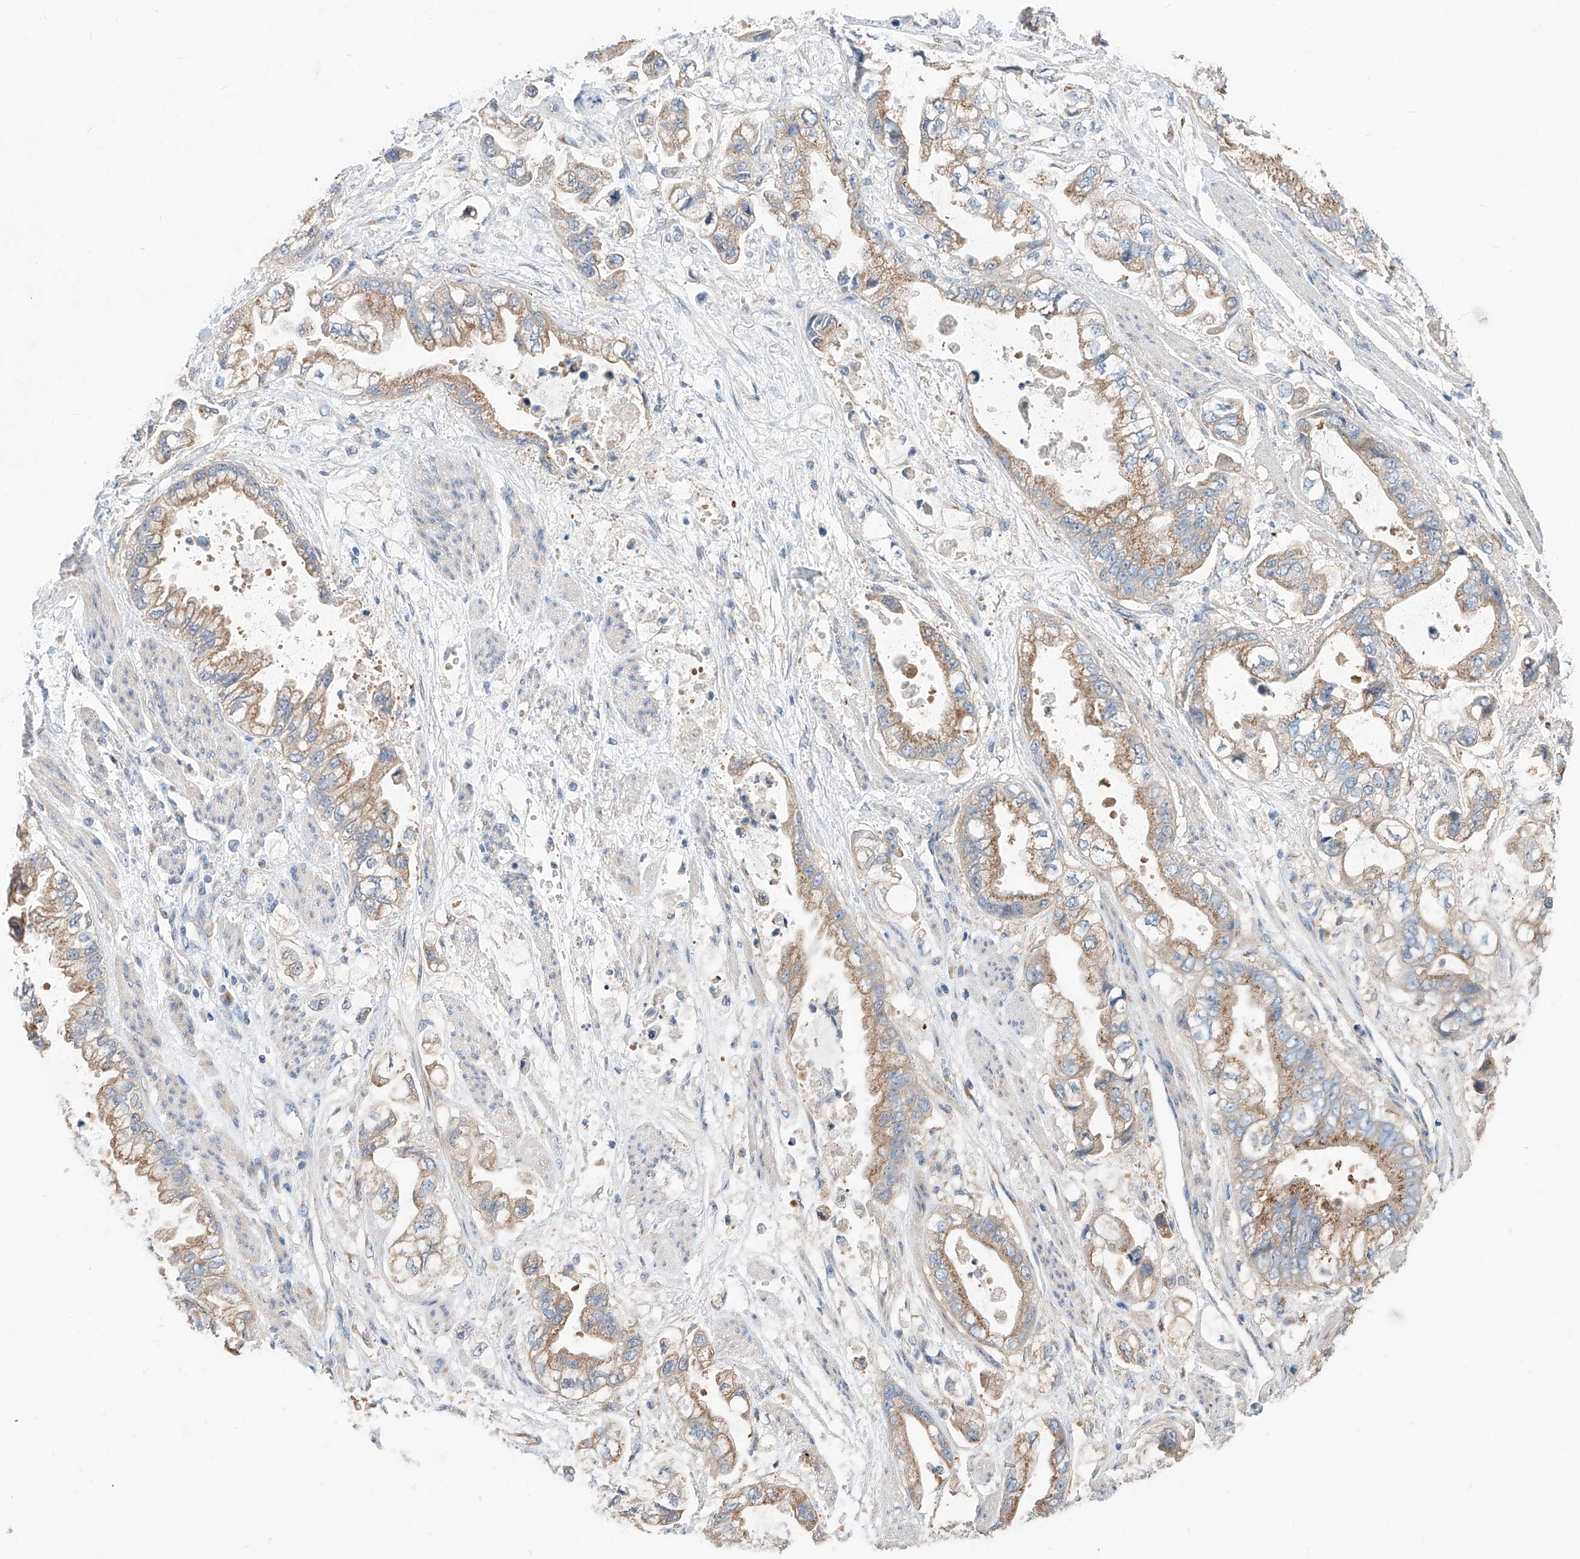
{"staining": {"intensity": "weak", "quantity": ">75%", "location": "cytoplasmic/membranous"}, "tissue": "stomach cancer", "cell_type": "Tumor cells", "image_type": "cancer", "snomed": [{"axis": "morphology", "description": "Adenocarcinoma, NOS"}, {"axis": "topography", "description": "Stomach"}], "caption": "Adenocarcinoma (stomach) stained with immunohistochemistry (IHC) exhibits weak cytoplasmic/membranous positivity in approximately >75% of tumor cells.", "gene": "SLC22A7", "patient": {"sex": "male", "age": 62}}